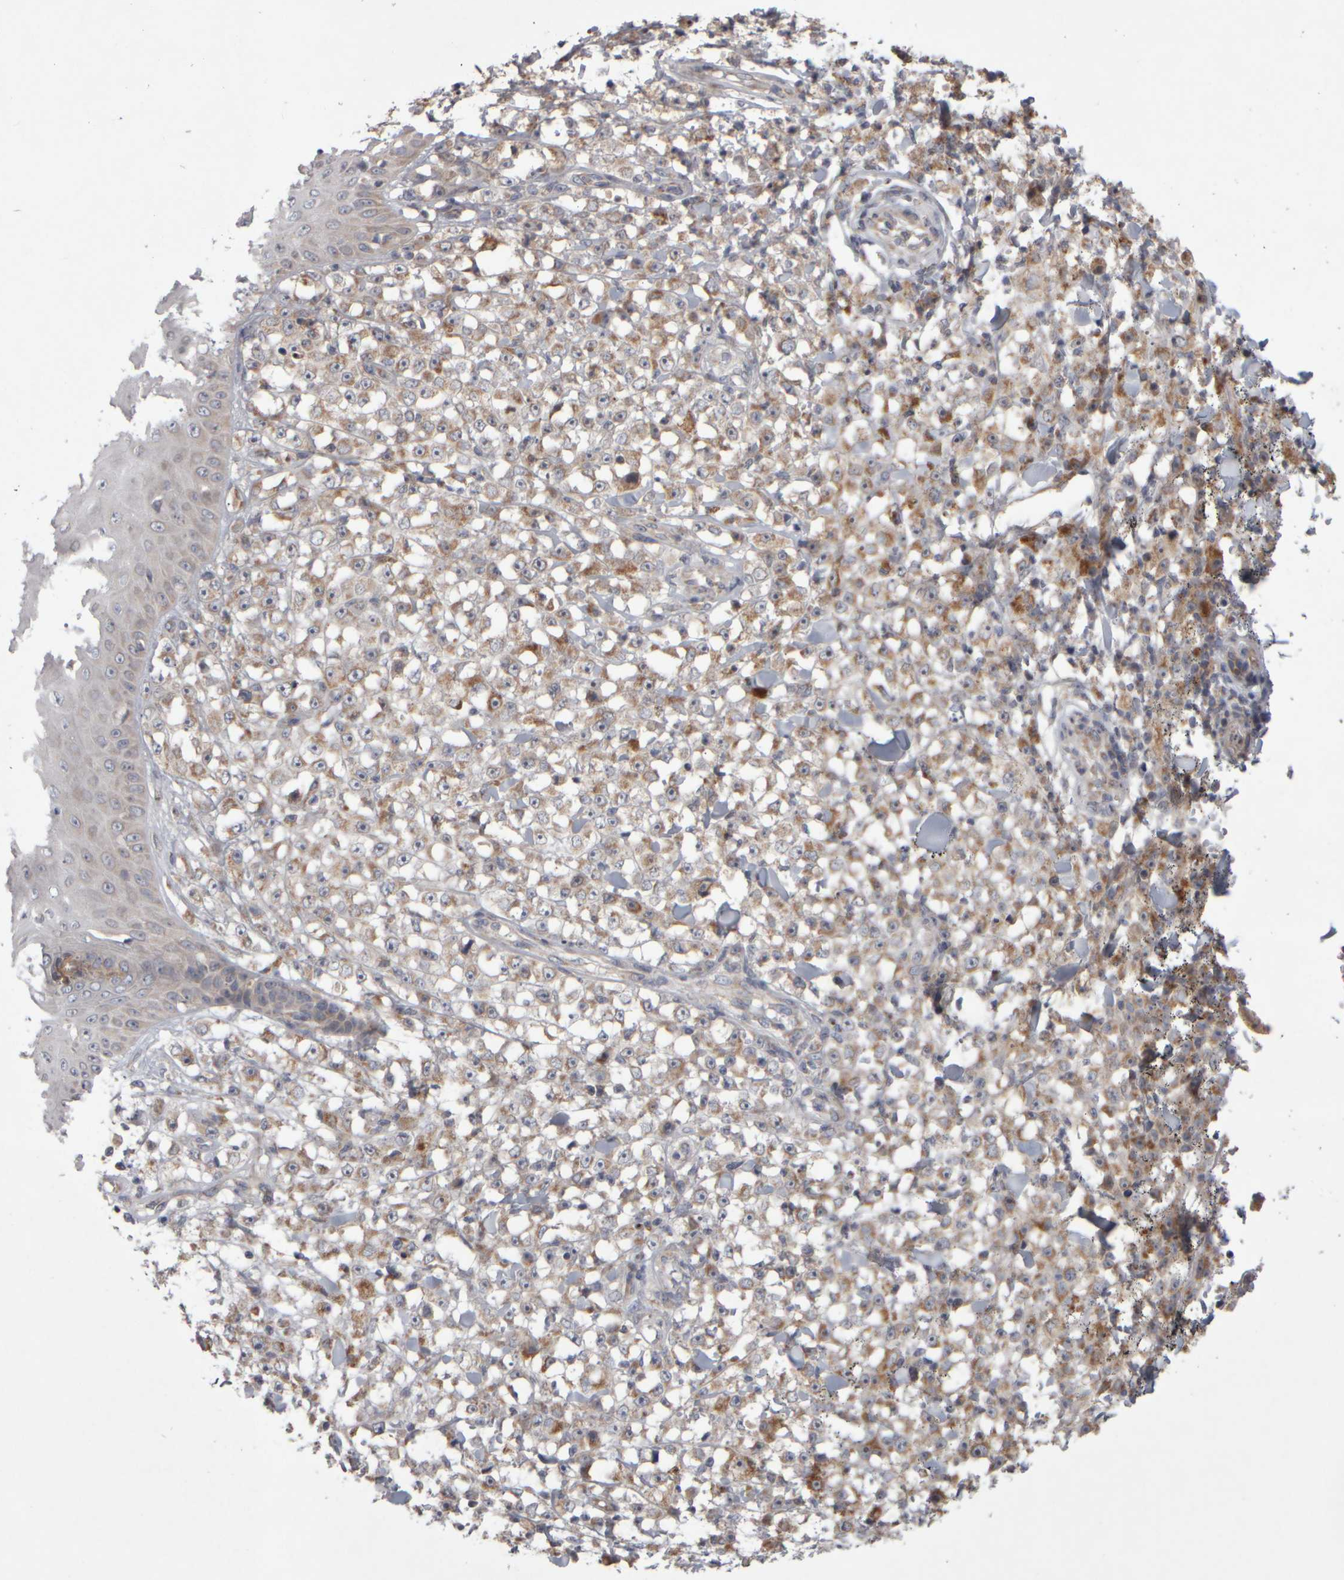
{"staining": {"intensity": "moderate", "quantity": "25%-75%", "location": "cytoplasmic/membranous,nuclear"}, "tissue": "melanoma", "cell_type": "Tumor cells", "image_type": "cancer", "snomed": [{"axis": "morphology", "description": "Malignant melanoma, NOS"}, {"axis": "topography", "description": "Skin"}], "caption": "This histopathology image reveals IHC staining of melanoma, with medium moderate cytoplasmic/membranous and nuclear positivity in about 25%-75% of tumor cells.", "gene": "SCO1", "patient": {"sex": "female", "age": 82}}